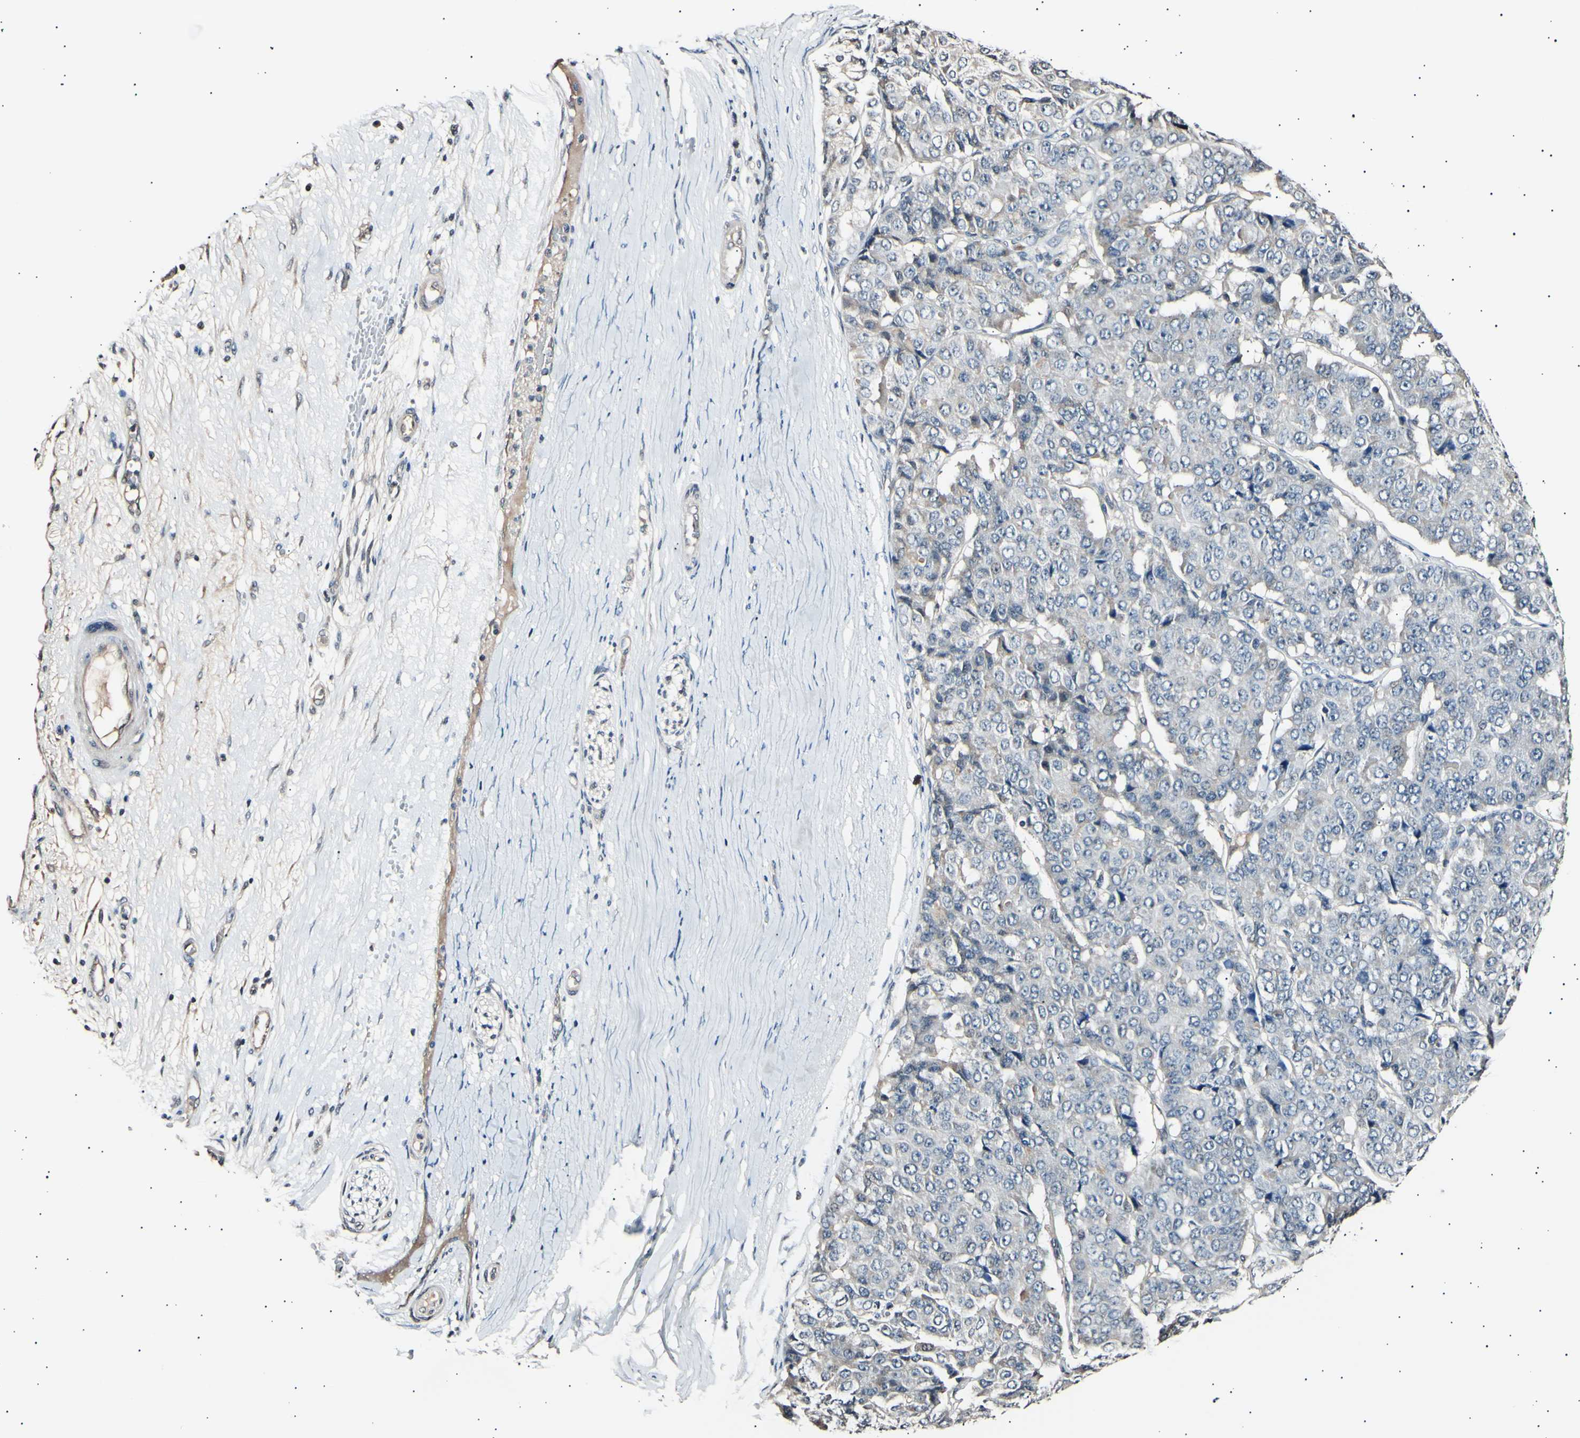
{"staining": {"intensity": "weak", "quantity": "<25%", "location": "cytoplasmic/membranous"}, "tissue": "pancreatic cancer", "cell_type": "Tumor cells", "image_type": "cancer", "snomed": [{"axis": "morphology", "description": "Adenocarcinoma, NOS"}, {"axis": "topography", "description": "Pancreas"}], "caption": "An immunohistochemistry (IHC) micrograph of pancreatic adenocarcinoma is shown. There is no staining in tumor cells of pancreatic adenocarcinoma. (Stains: DAB IHC with hematoxylin counter stain, Microscopy: brightfield microscopy at high magnification).", "gene": "AK1", "patient": {"sex": "male", "age": 50}}